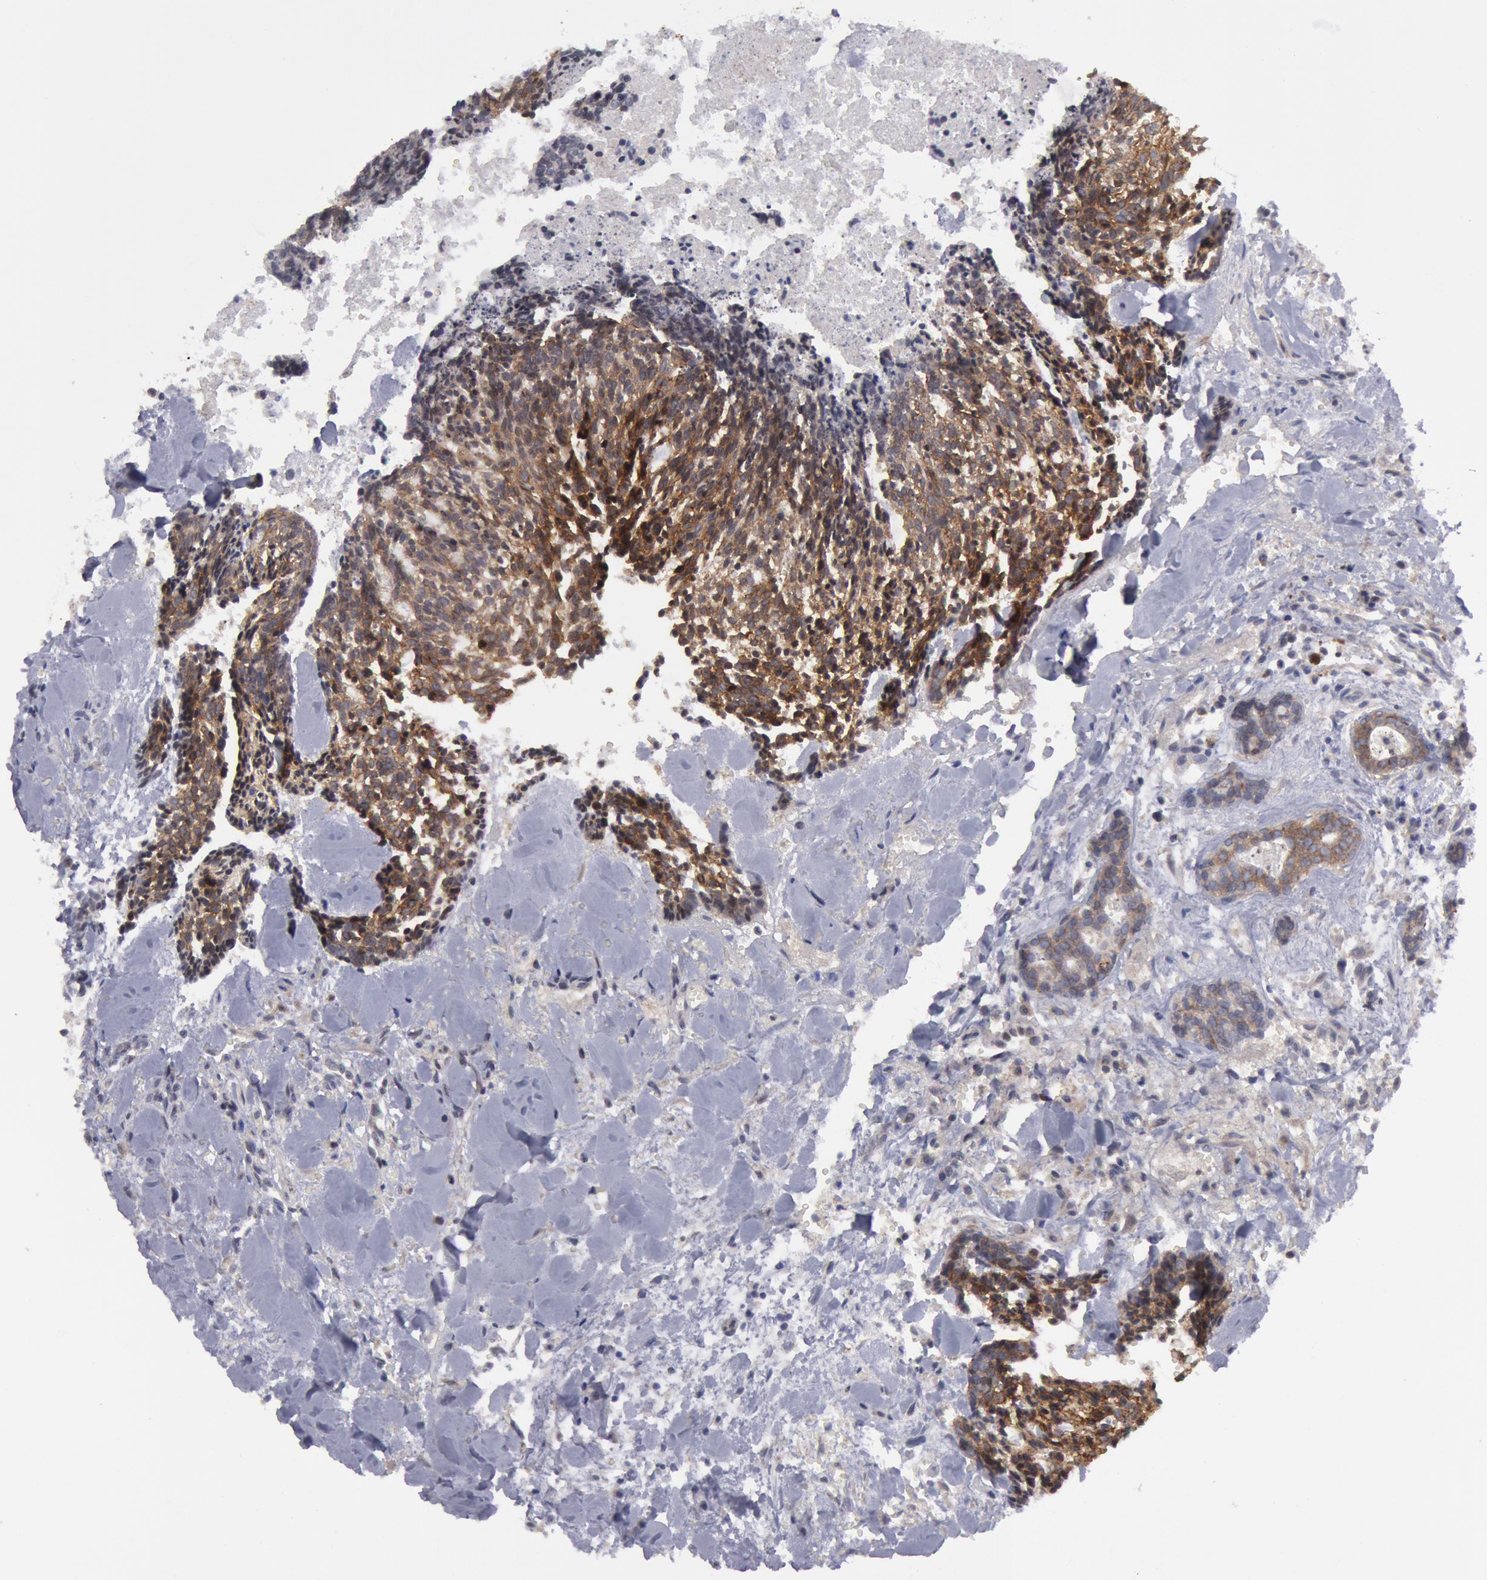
{"staining": {"intensity": "weak", "quantity": ">75%", "location": "cytoplasmic/membranous"}, "tissue": "head and neck cancer", "cell_type": "Tumor cells", "image_type": "cancer", "snomed": [{"axis": "morphology", "description": "Squamous cell carcinoma, NOS"}, {"axis": "topography", "description": "Salivary gland"}, {"axis": "topography", "description": "Head-Neck"}], "caption": "A photomicrograph of human head and neck squamous cell carcinoma stained for a protein shows weak cytoplasmic/membranous brown staining in tumor cells.", "gene": "ERBB2", "patient": {"sex": "male", "age": 70}}